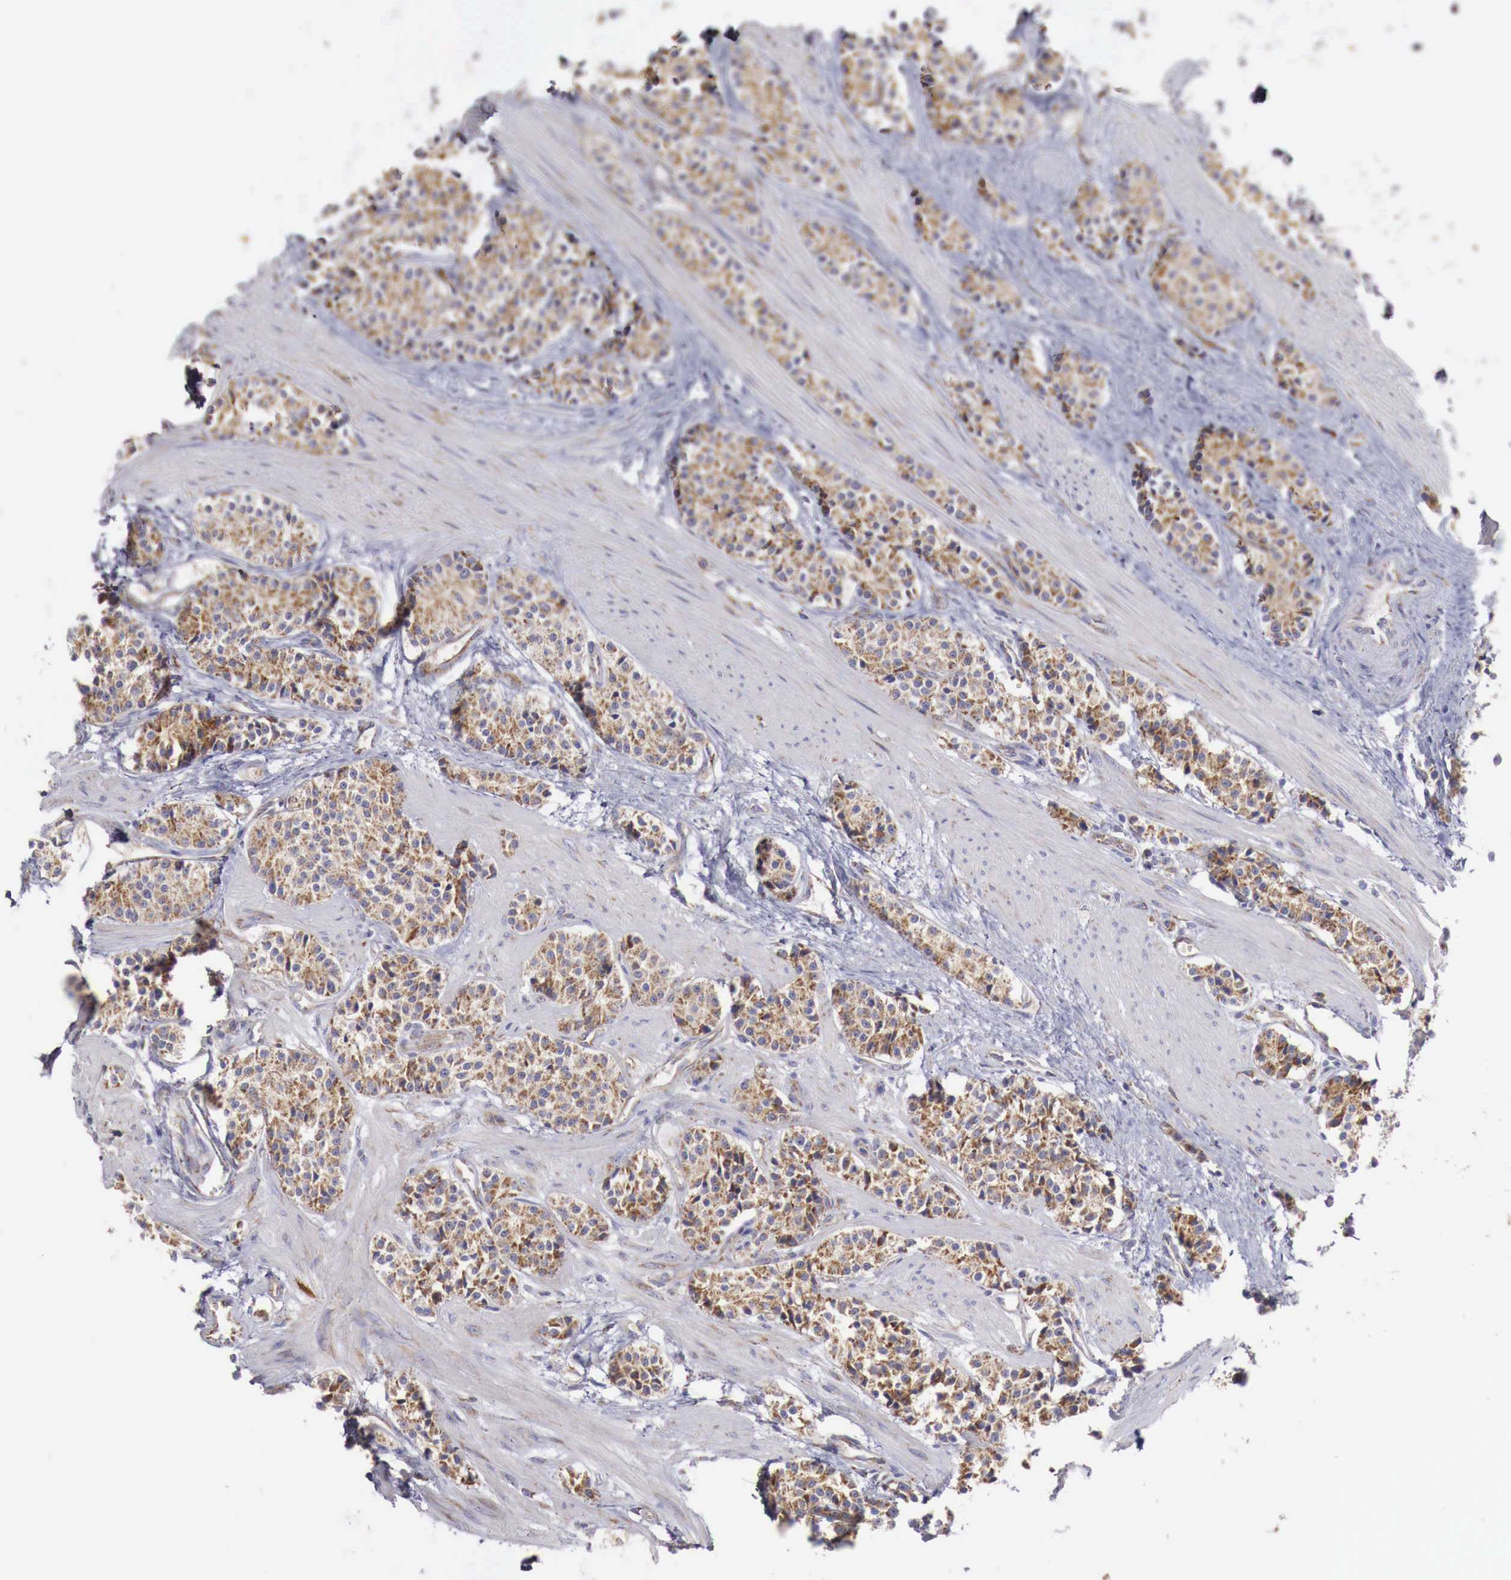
{"staining": {"intensity": "moderate", "quantity": ">75%", "location": "cytoplasmic/membranous"}, "tissue": "carcinoid", "cell_type": "Tumor cells", "image_type": "cancer", "snomed": [{"axis": "morphology", "description": "Carcinoid, malignant, NOS"}, {"axis": "topography", "description": "Stomach"}], "caption": "Immunohistochemistry photomicrograph of neoplastic tissue: carcinoid stained using IHC reveals medium levels of moderate protein expression localized specifically in the cytoplasmic/membranous of tumor cells, appearing as a cytoplasmic/membranous brown color.", "gene": "XPNPEP3", "patient": {"sex": "female", "age": 76}}